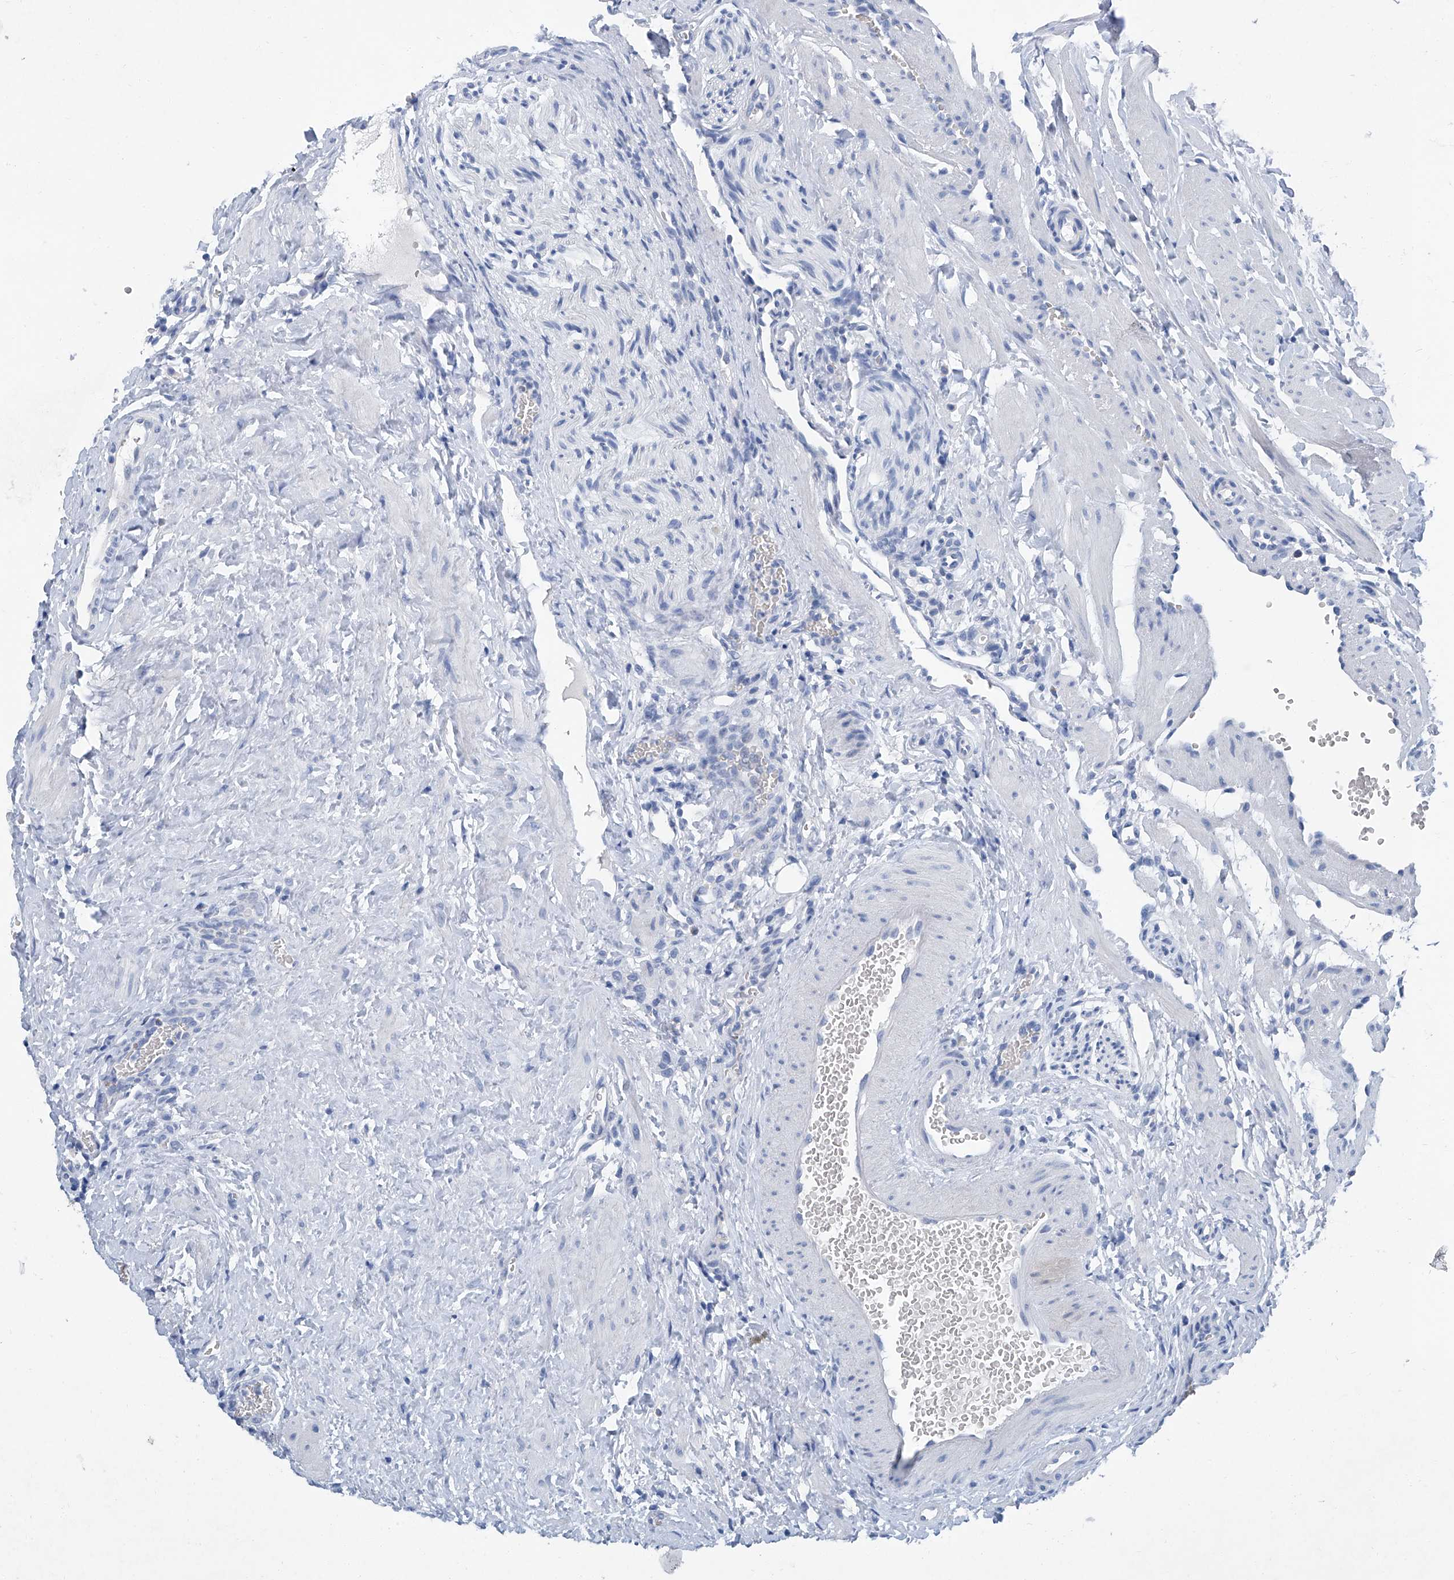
{"staining": {"intensity": "negative", "quantity": "none", "location": "none"}, "tissue": "ovary", "cell_type": "Follicle cells", "image_type": "normal", "snomed": [{"axis": "morphology", "description": "Normal tissue, NOS"}, {"axis": "morphology", "description": "Cyst, NOS"}, {"axis": "topography", "description": "Ovary"}], "caption": "A histopathology image of ovary stained for a protein exhibits no brown staining in follicle cells. Nuclei are stained in blue.", "gene": "CYP2A7", "patient": {"sex": "female", "age": 33}}